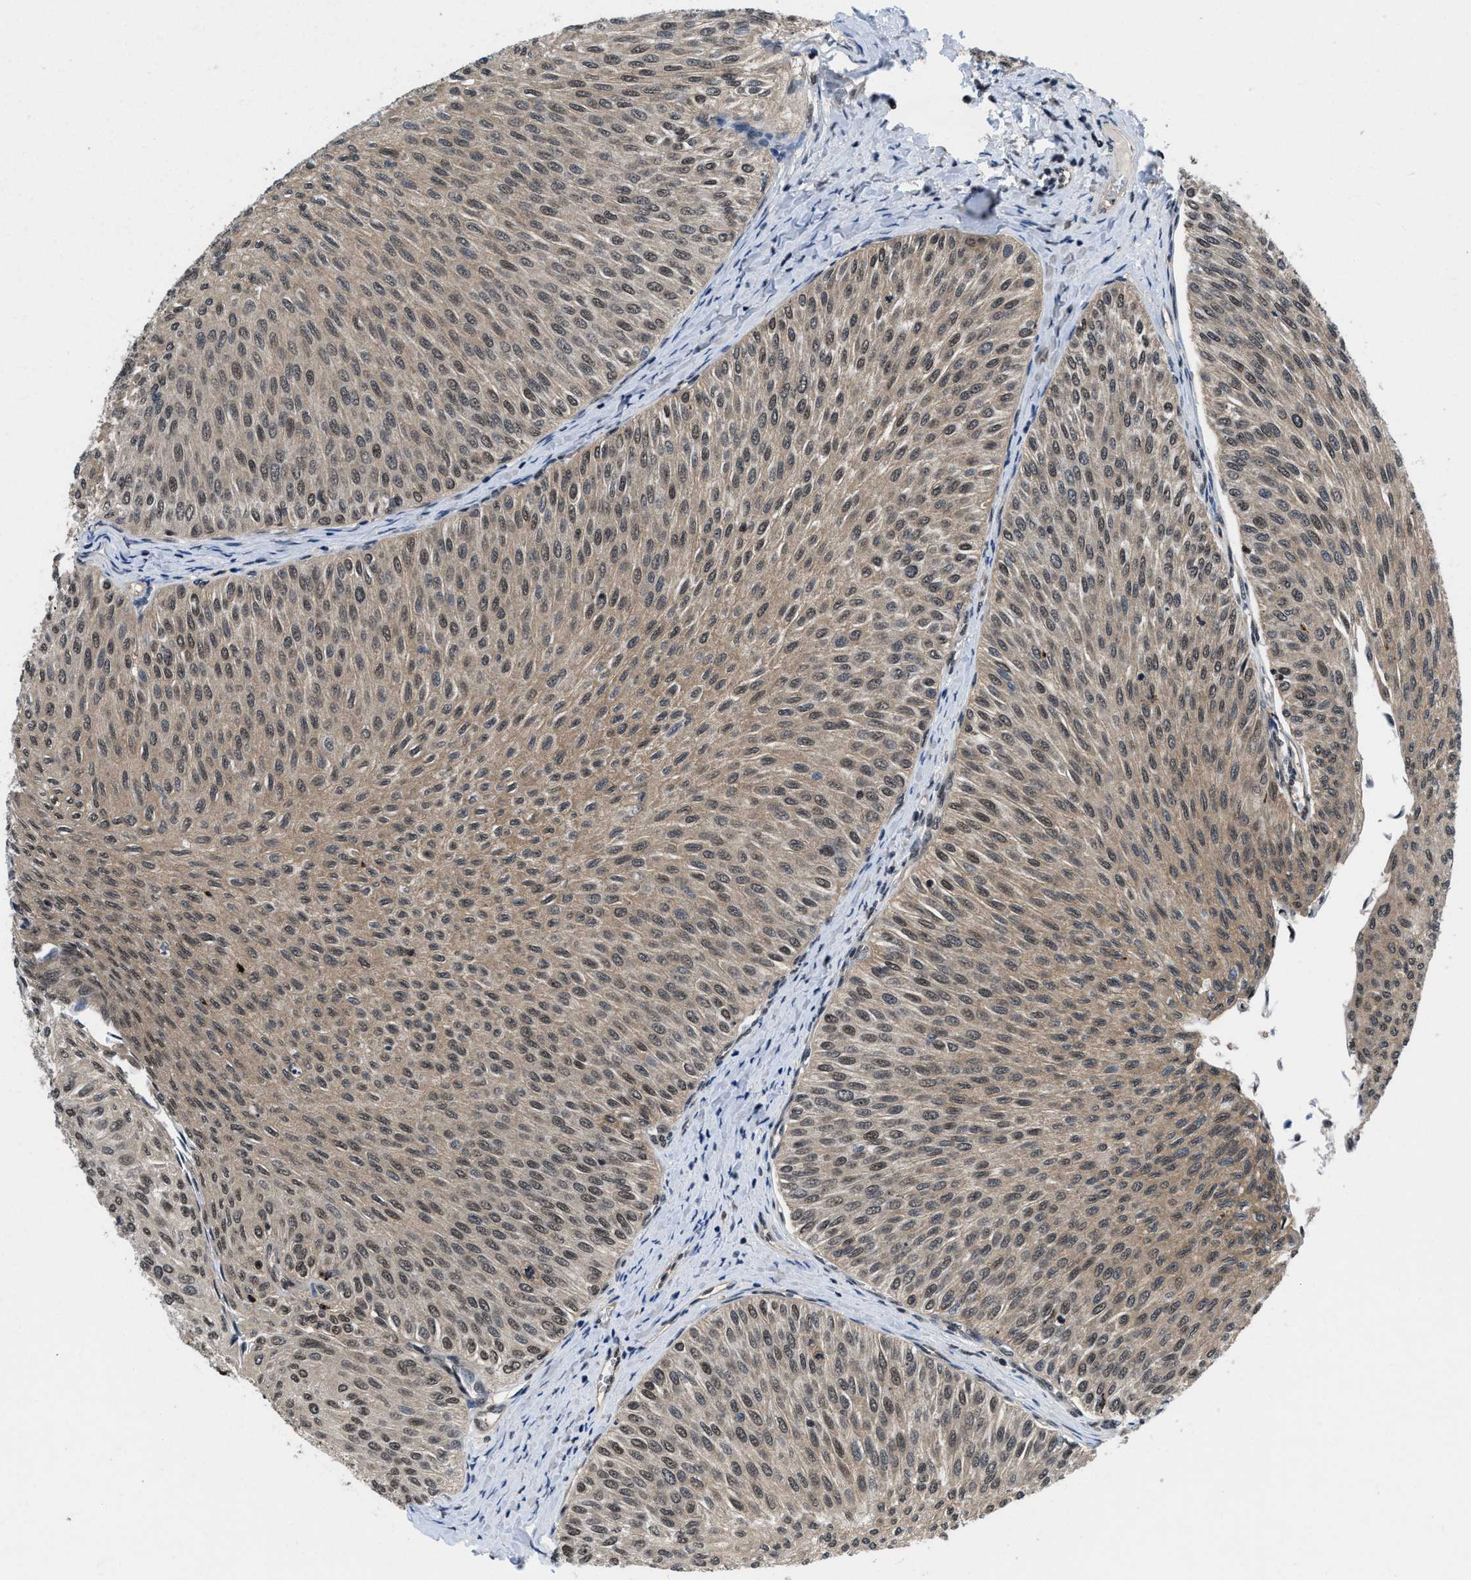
{"staining": {"intensity": "moderate", "quantity": "25%-75%", "location": "cytoplasmic/membranous,nuclear"}, "tissue": "urothelial cancer", "cell_type": "Tumor cells", "image_type": "cancer", "snomed": [{"axis": "morphology", "description": "Urothelial carcinoma, Low grade"}, {"axis": "topography", "description": "Urinary bladder"}], "caption": "IHC photomicrograph of neoplastic tissue: human urothelial cancer stained using immunohistochemistry (IHC) shows medium levels of moderate protein expression localized specifically in the cytoplasmic/membranous and nuclear of tumor cells, appearing as a cytoplasmic/membranous and nuclear brown color.", "gene": "SAFB", "patient": {"sex": "male", "age": 78}}